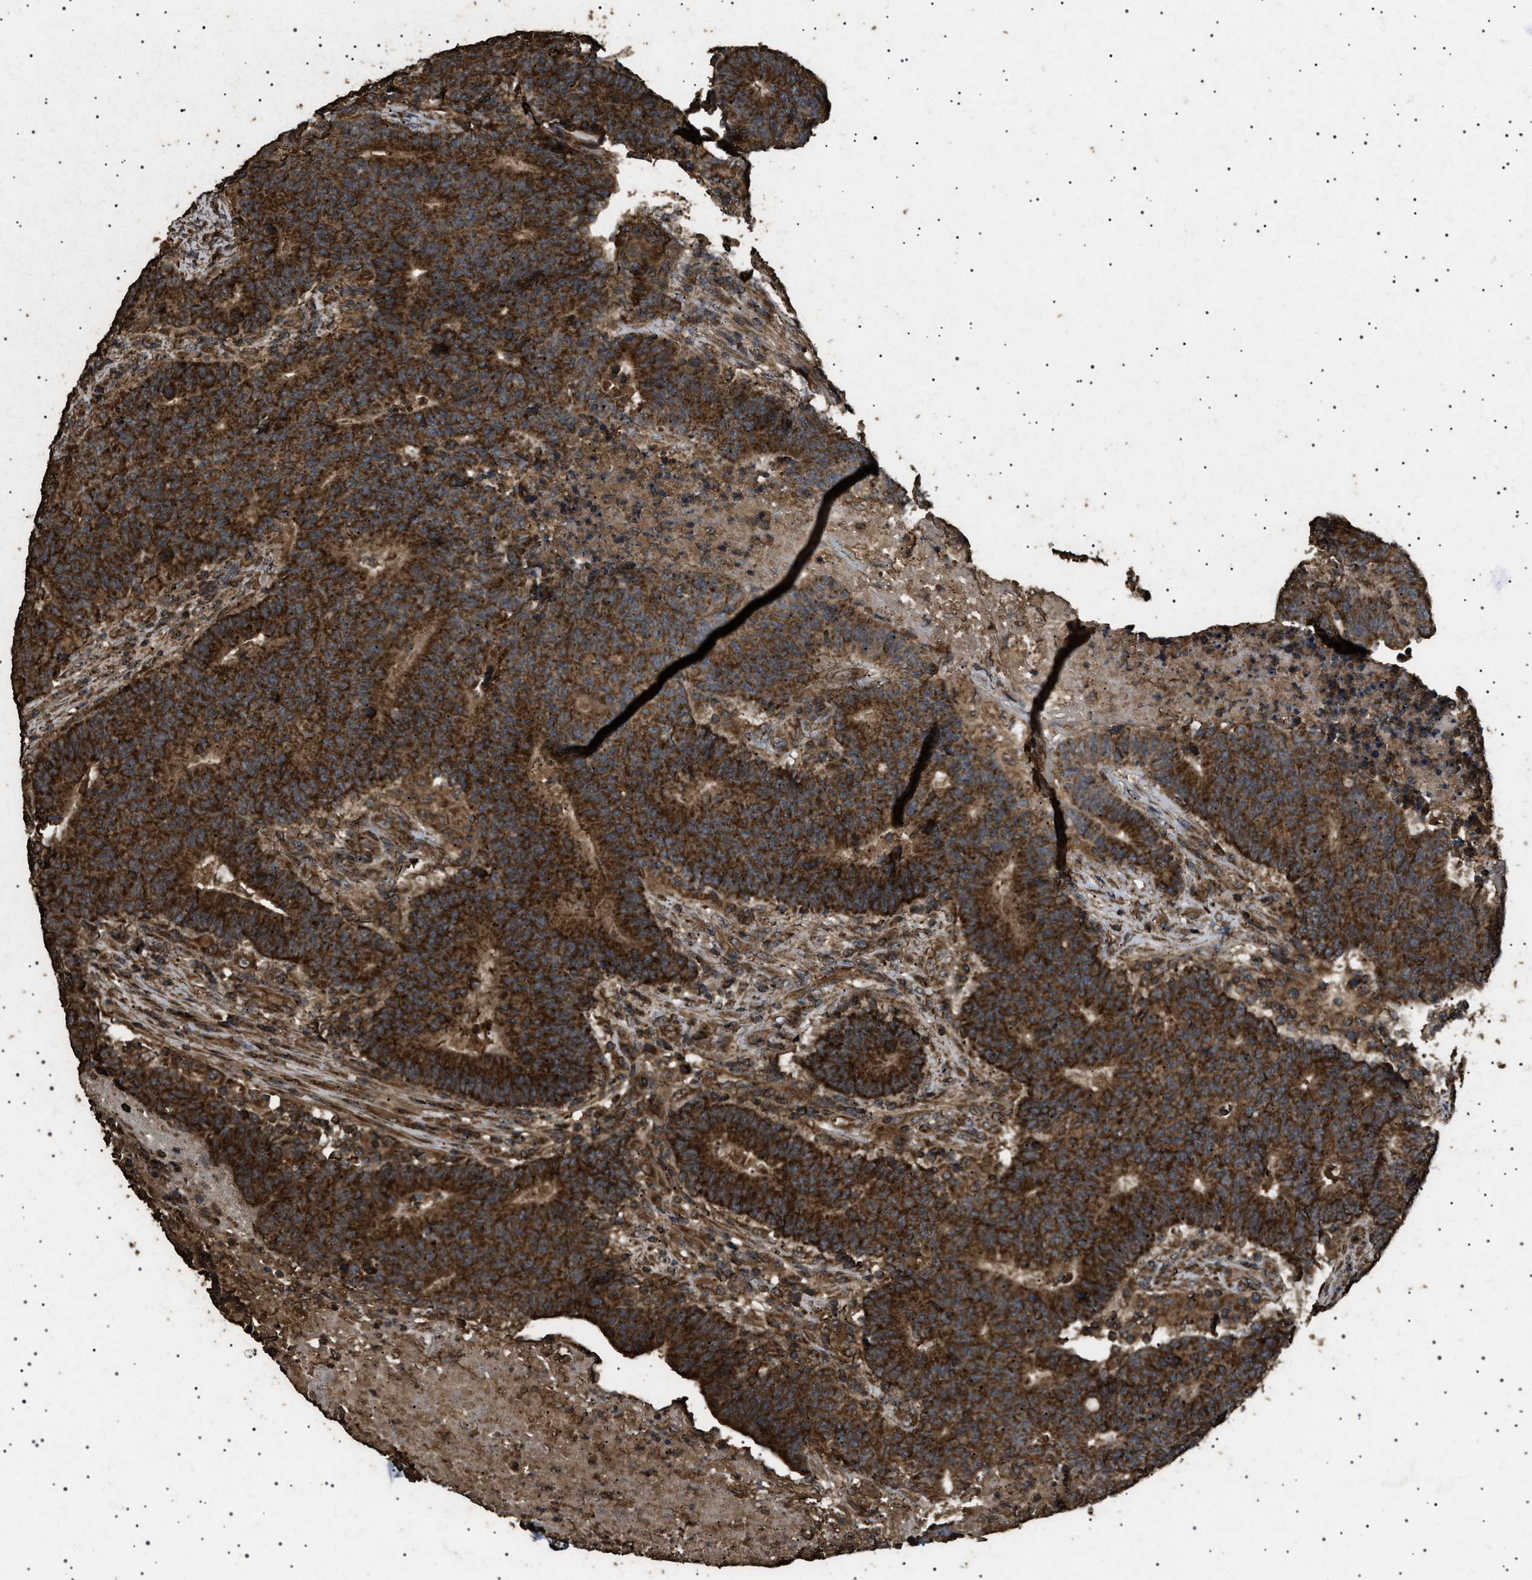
{"staining": {"intensity": "strong", "quantity": ">75%", "location": "cytoplasmic/membranous"}, "tissue": "colorectal cancer", "cell_type": "Tumor cells", "image_type": "cancer", "snomed": [{"axis": "morphology", "description": "Normal tissue, NOS"}, {"axis": "morphology", "description": "Adenocarcinoma, NOS"}, {"axis": "topography", "description": "Colon"}], "caption": "IHC of human colorectal adenocarcinoma demonstrates high levels of strong cytoplasmic/membranous staining in approximately >75% of tumor cells.", "gene": "CYRIA", "patient": {"sex": "female", "age": 75}}